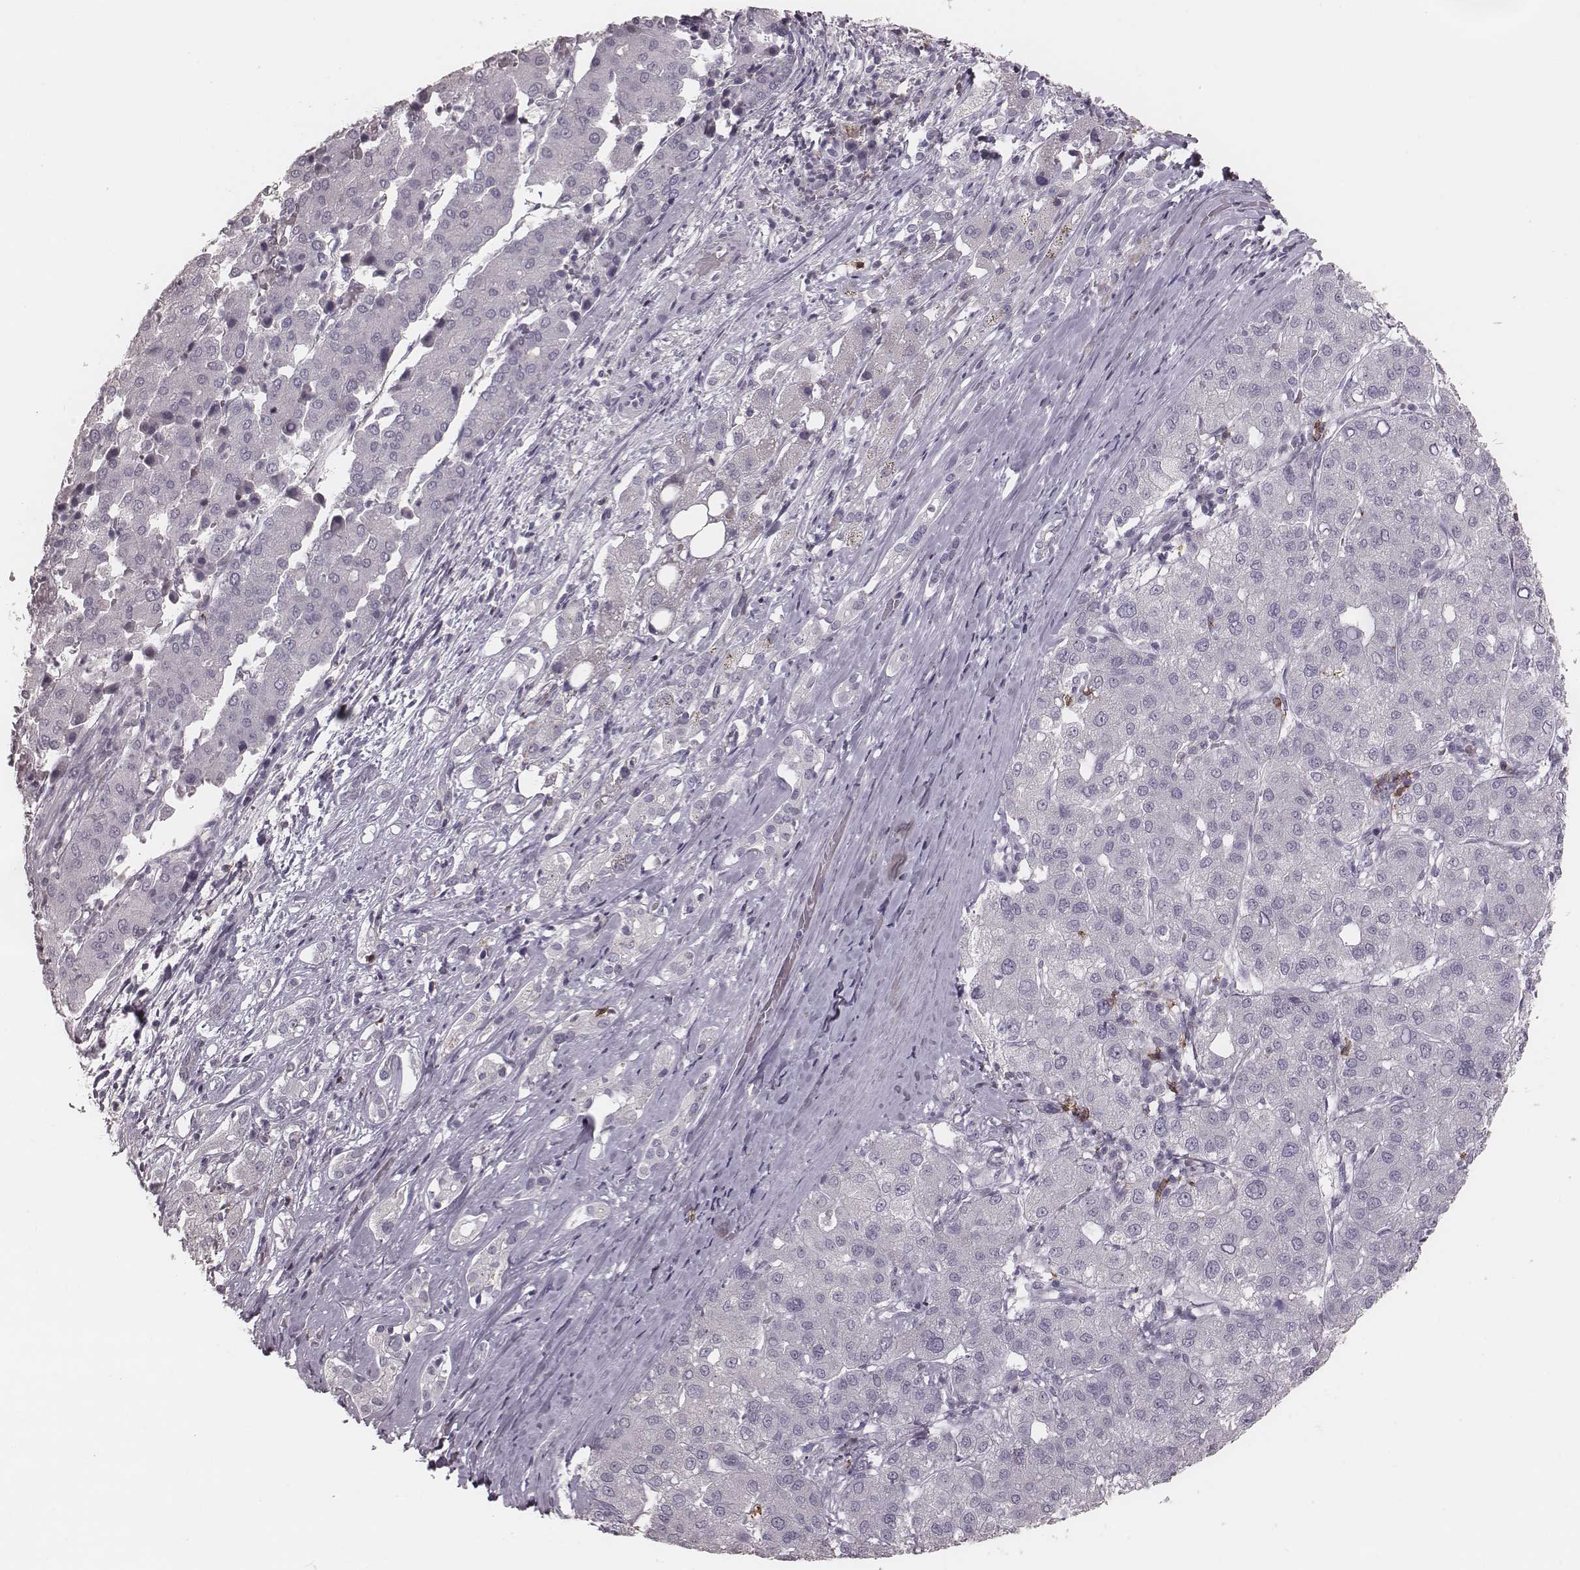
{"staining": {"intensity": "negative", "quantity": "none", "location": "none"}, "tissue": "liver cancer", "cell_type": "Tumor cells", "image_type": "cancer", "snomed": [{"axis": "morphology", "description": "Carcinoma, Hepatocellular, NOS"}, {"axis": "topography", "description": "Liver"}], "caption": "Hepatocellular carcinoma (liver) stained for a protein using IHC reveals no staining tumor cells.", "gene": "PDCD1", "patient": {"sex": "male", "age": 65}}